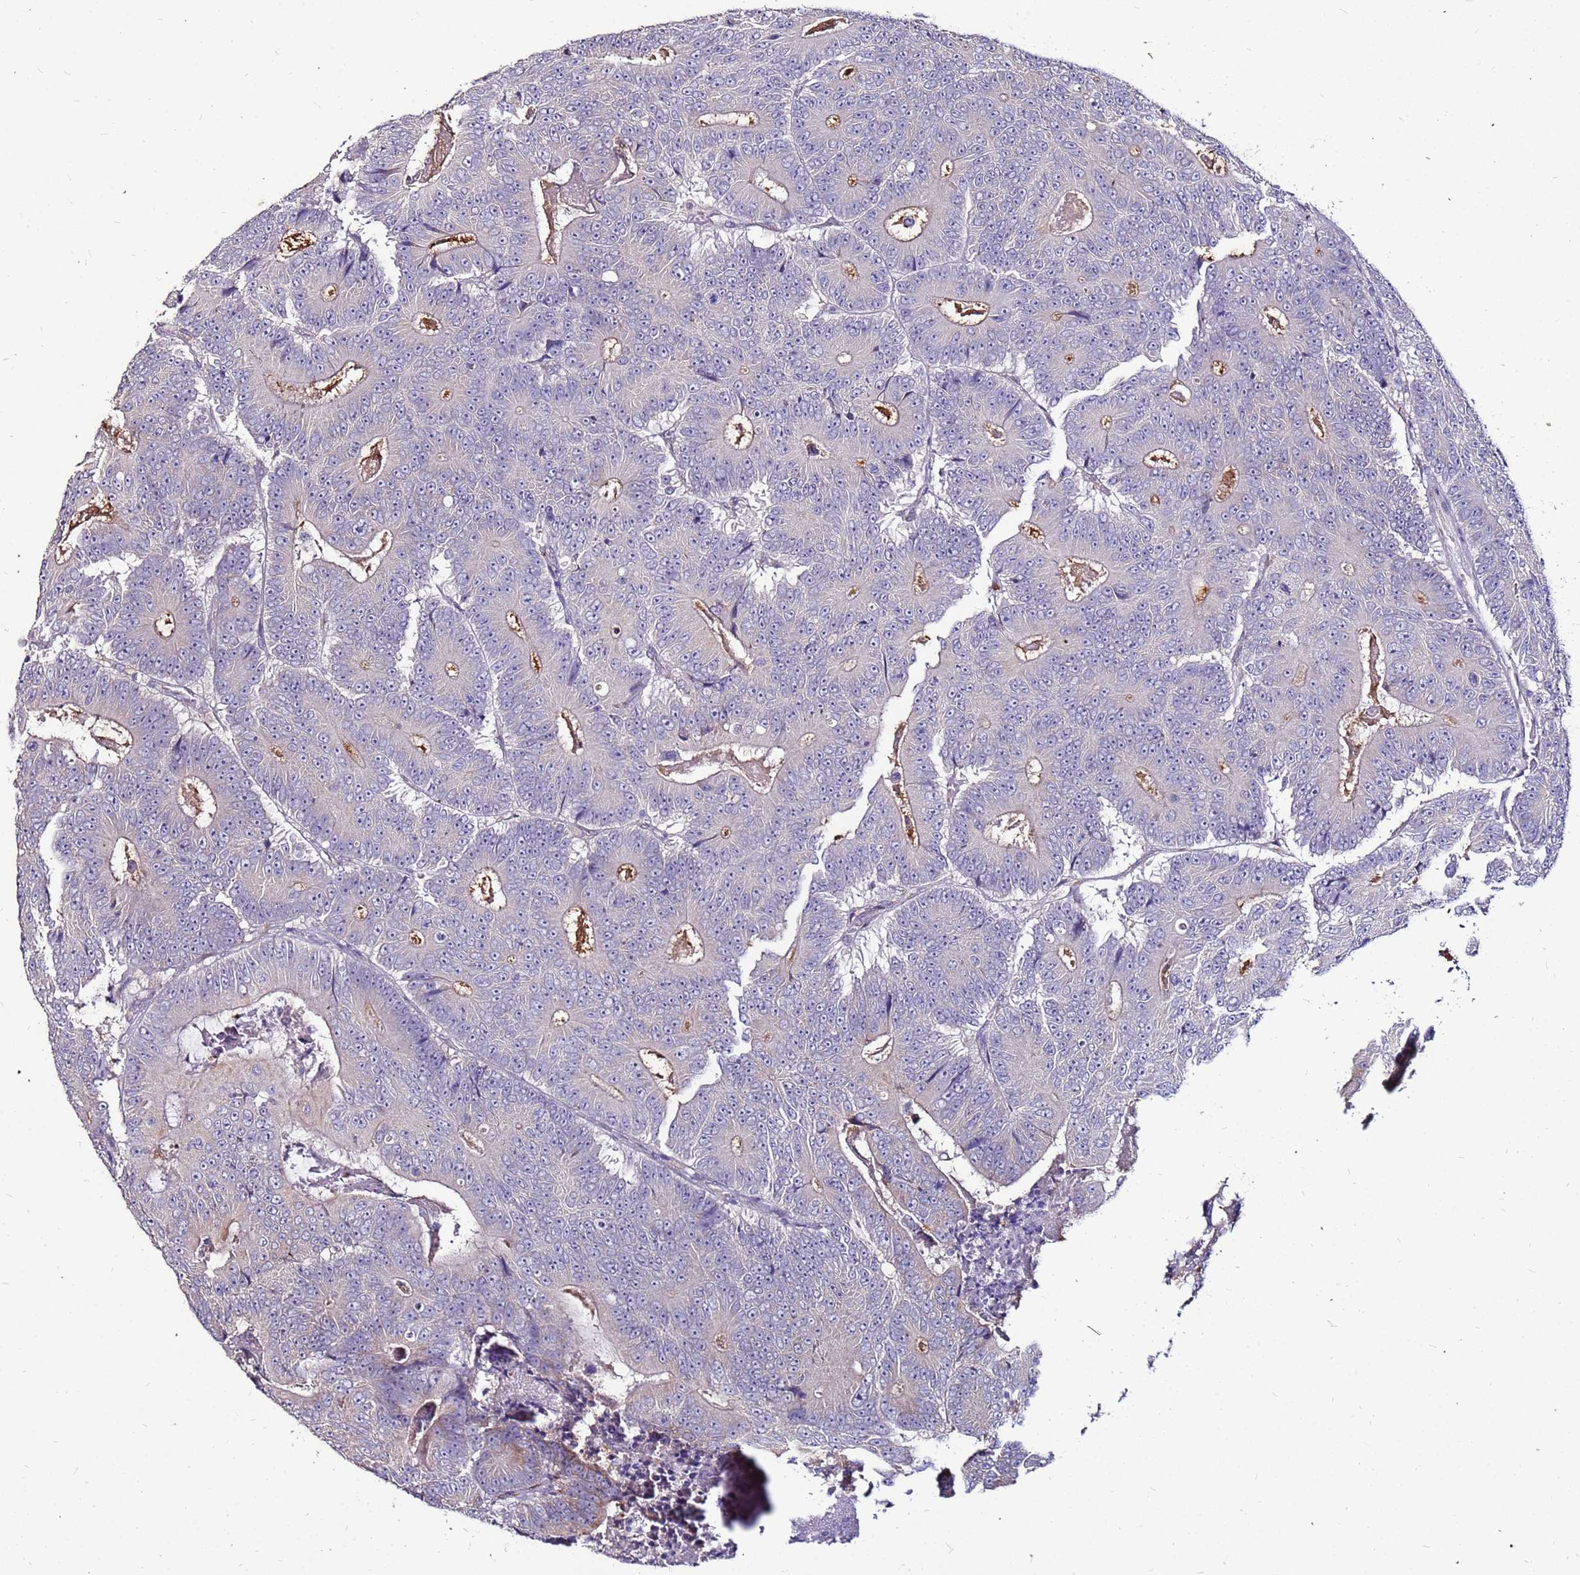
{"staining": {"intensity": "negative", "quantity": "none", "location": "none"}, "tissue": "colorectal cancer", "cell_type": "Tumor cells", "image_type": "cancer", "snomed": [{"axis": "morphology", "description": "Adenocarcinoma, NOS"}, {"axis": "topography", "description": "Colon"}], "caption": "A histopathology image of adenocarcinoma (colorectal) stained for a protein reveals no brown staining in tumor cells.", "gene": "SLC44A3", "patient": {"sex": "male", "age": 83}}